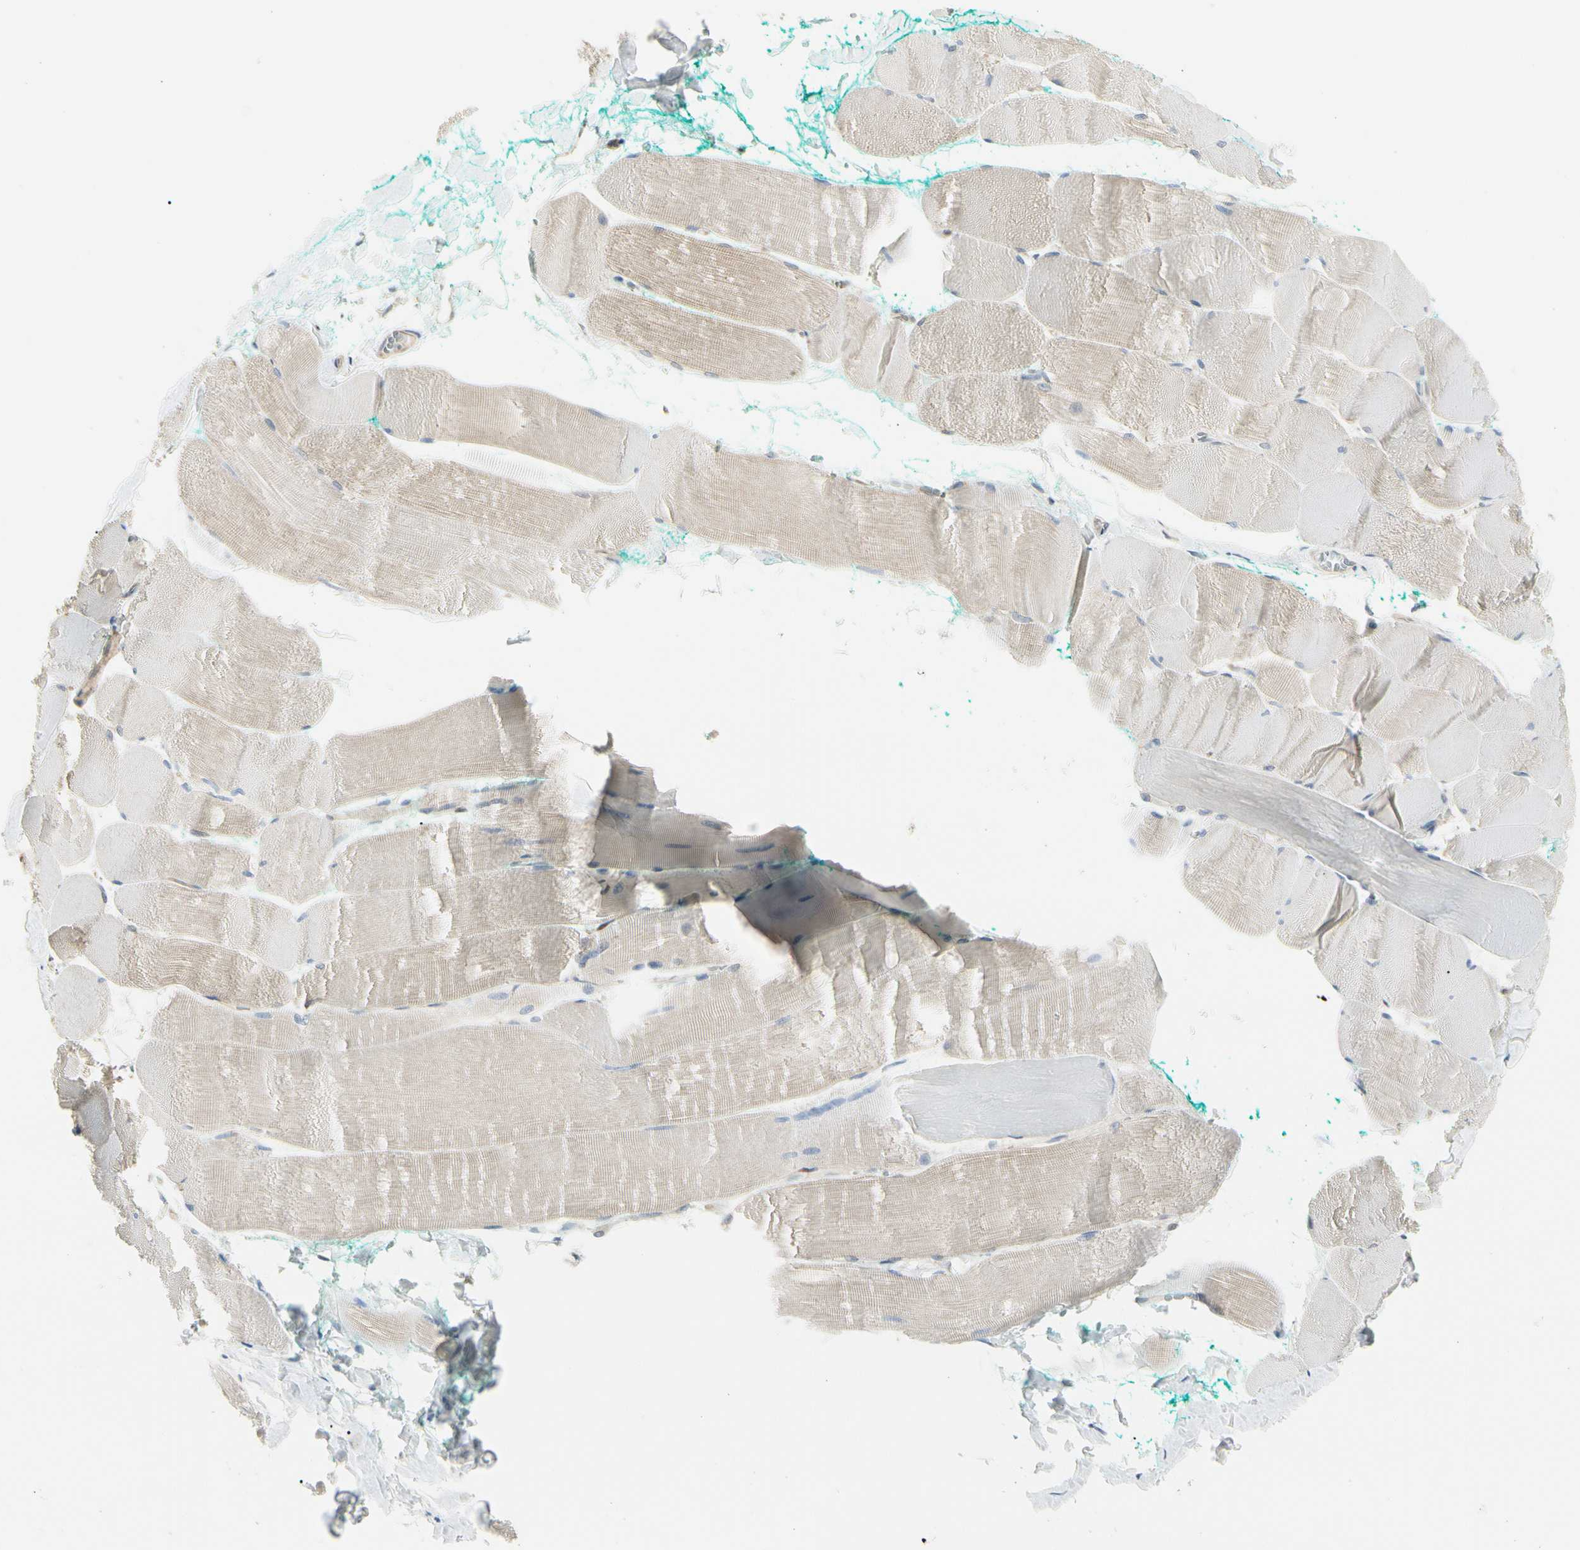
{"staining": {"intensity": "weak", "quantity": "25%-75%", "location": "cytoplasmic/membranous"}, "tissue": "skeletal muscle", "cell_type": "Myocytes", "image_type": "normal", "snomed": [{"axis": "morphology", "description": "Normal tissue, NOS"}, {"axis": "morphology", "description": "Squamous cell carcinoma, NOS"}, {"axis": "topography", "description": "Skeletal muscle"}], "caption": "A low amount of weak cytoplasmic/membranous expression is seen in about 25%-75% of myocytes in benign skeletal muscle.", "gene": "NFKB2", "patient": {"sex": "male", "age": 51}}